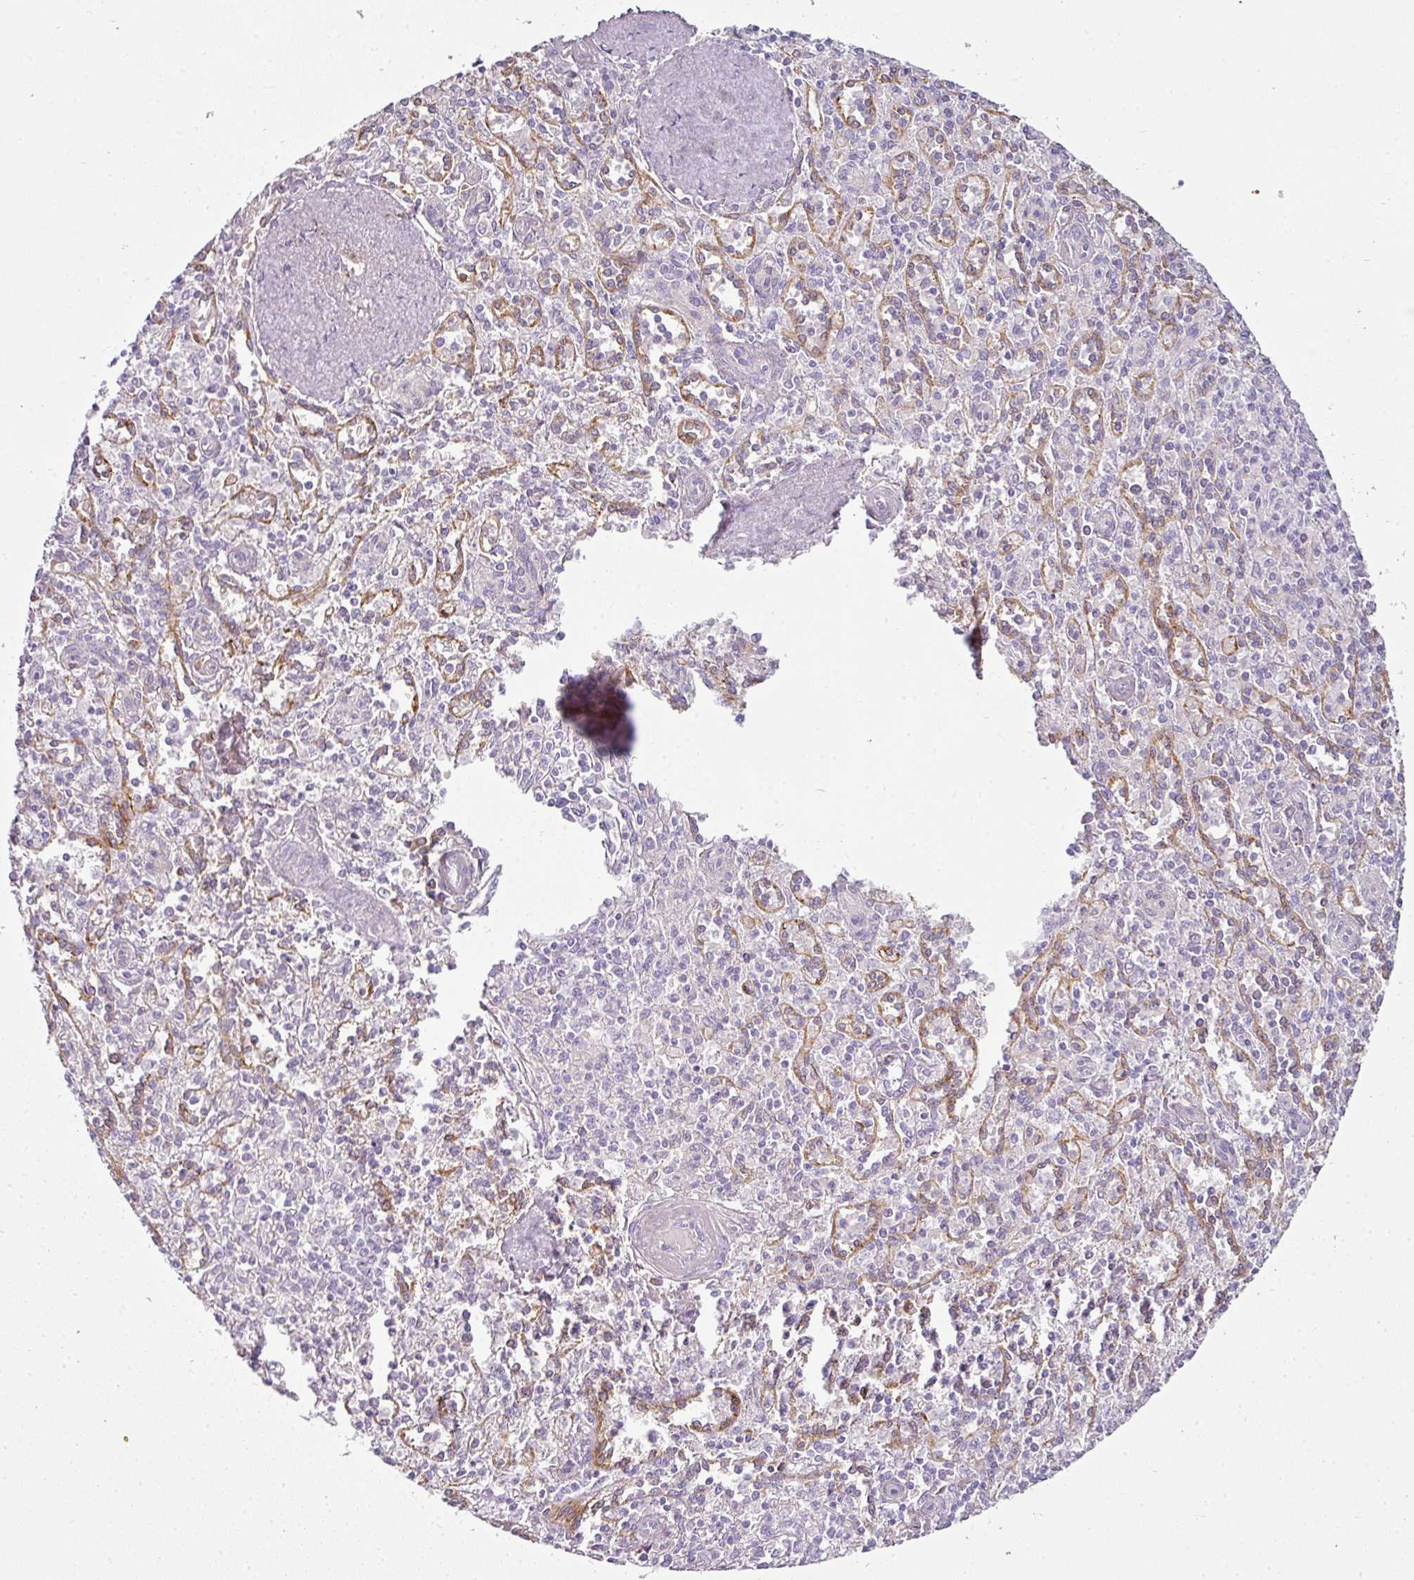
{"staining": {"intensity": "moderate", "quantity": "<25%", "location": "cytoplasmic/membranous"}, "tissue": "spleen", "cell_type": "Cells in red pulp", "image_type": "normal", "snomed": [{"axis": "morphology", "description": "Normal tissue, NOS"}, {"axis": "topography", "description": "Spleen"}], "caption": "This histopathology image reveals benign spleen stained with IHC to label a protein in brown. The cytoplasmic/membranous of cells in red pulp show moderate positivity for the protein. Nuclei are counter-stained blue.", "gene": "ANKRD18A", "patient": {"sex": "female", "age": 70}}